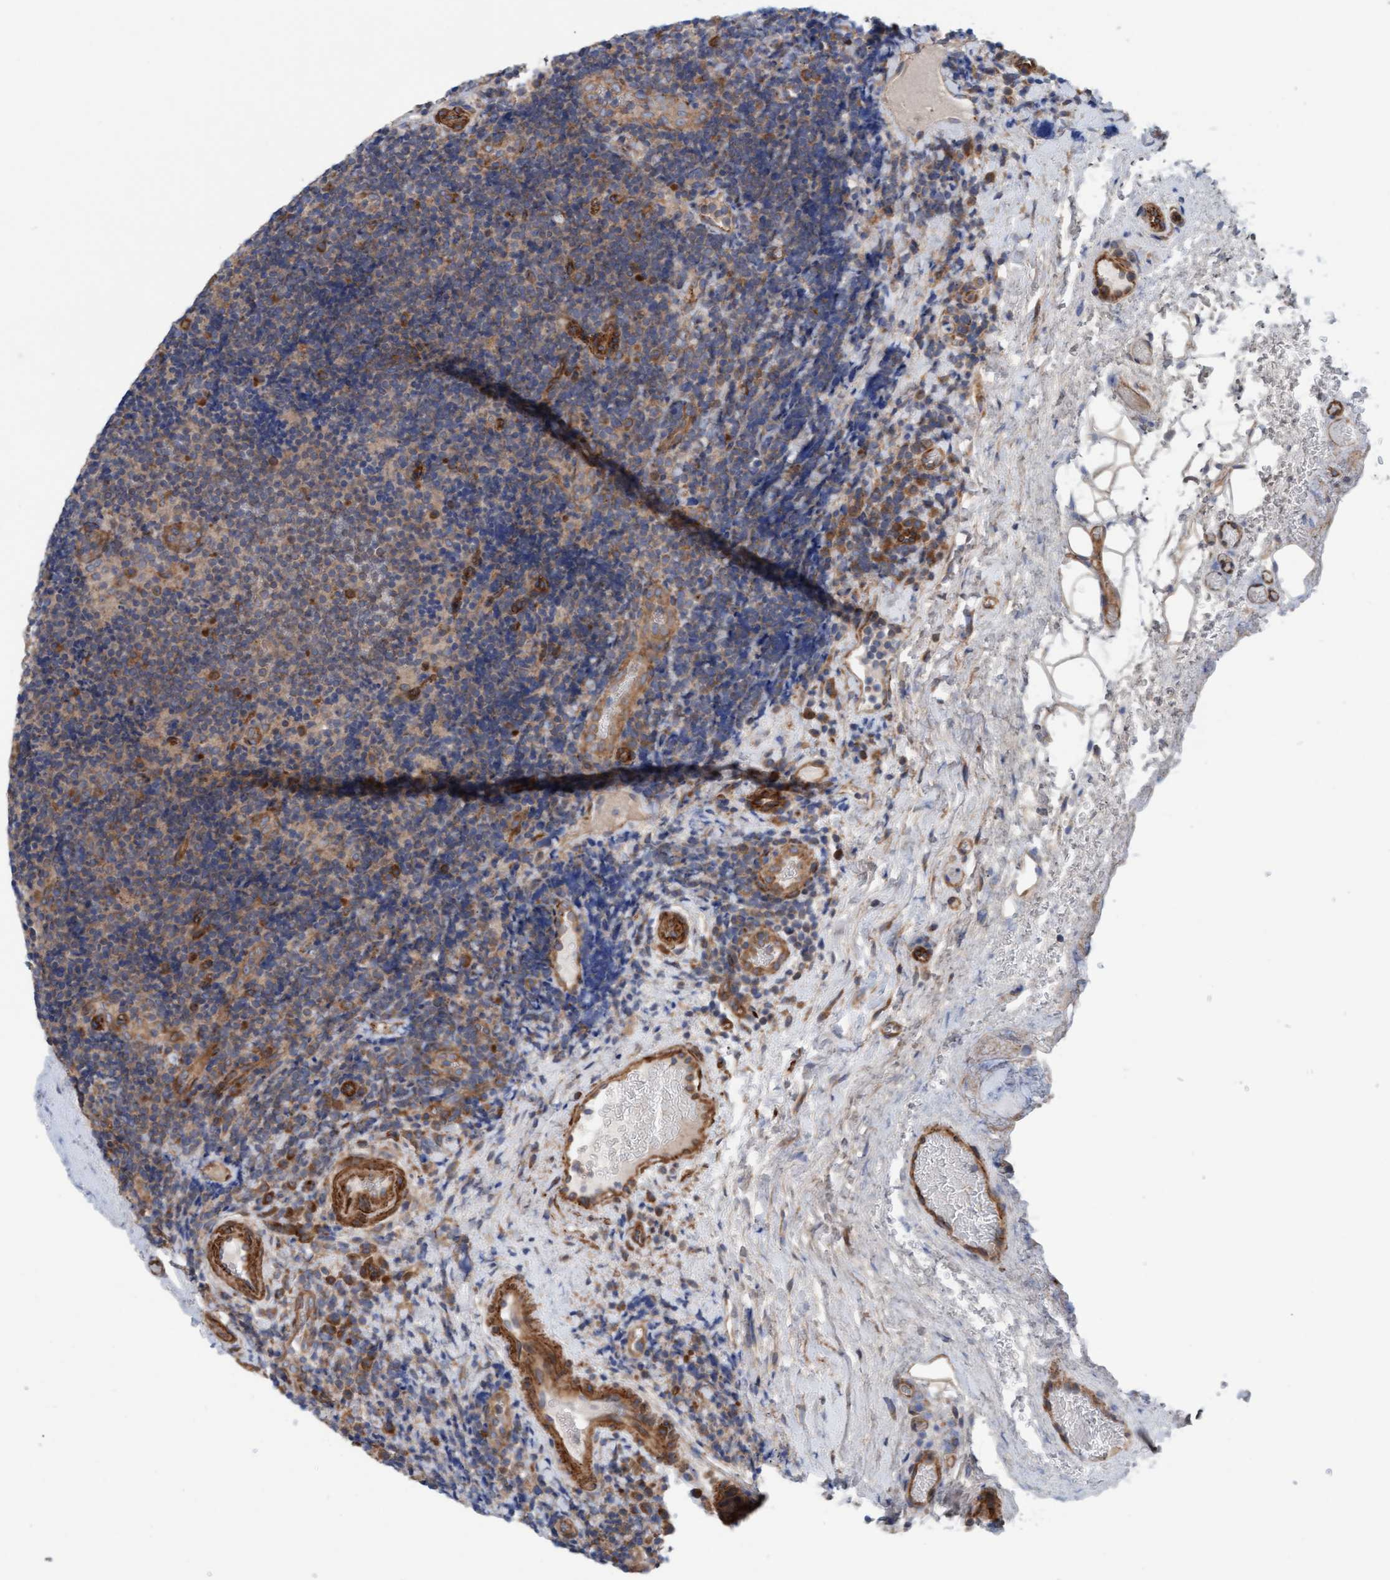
{"staining": {"intensity": "weak", "quantity": "25%-75%", "location": "cytoplasmic/membranous"}, "tissue": "lymphoma", "cell_type": "Tumor cells", "image_type": "cancer", "snomed": [{"axis": "morphology", "description": "Malignant lymphoma, non-Hodgkin's type, High grade"}, {"axis": "topography", "description": "Tonsil"}], "caption": "Immunohistochemistry (IHC) micrograph of neoplastic tissue: human lymphoma stained using immunohistochemistry demonstrates low levels of weak protein expression localized specifically in the cytoplasmic/membranous of tumor cells, appearing as a cytoplasmic/membranous brown color.", "gene": "CDK5RAP3", "patient": {"sex": "female", "age": 36}}